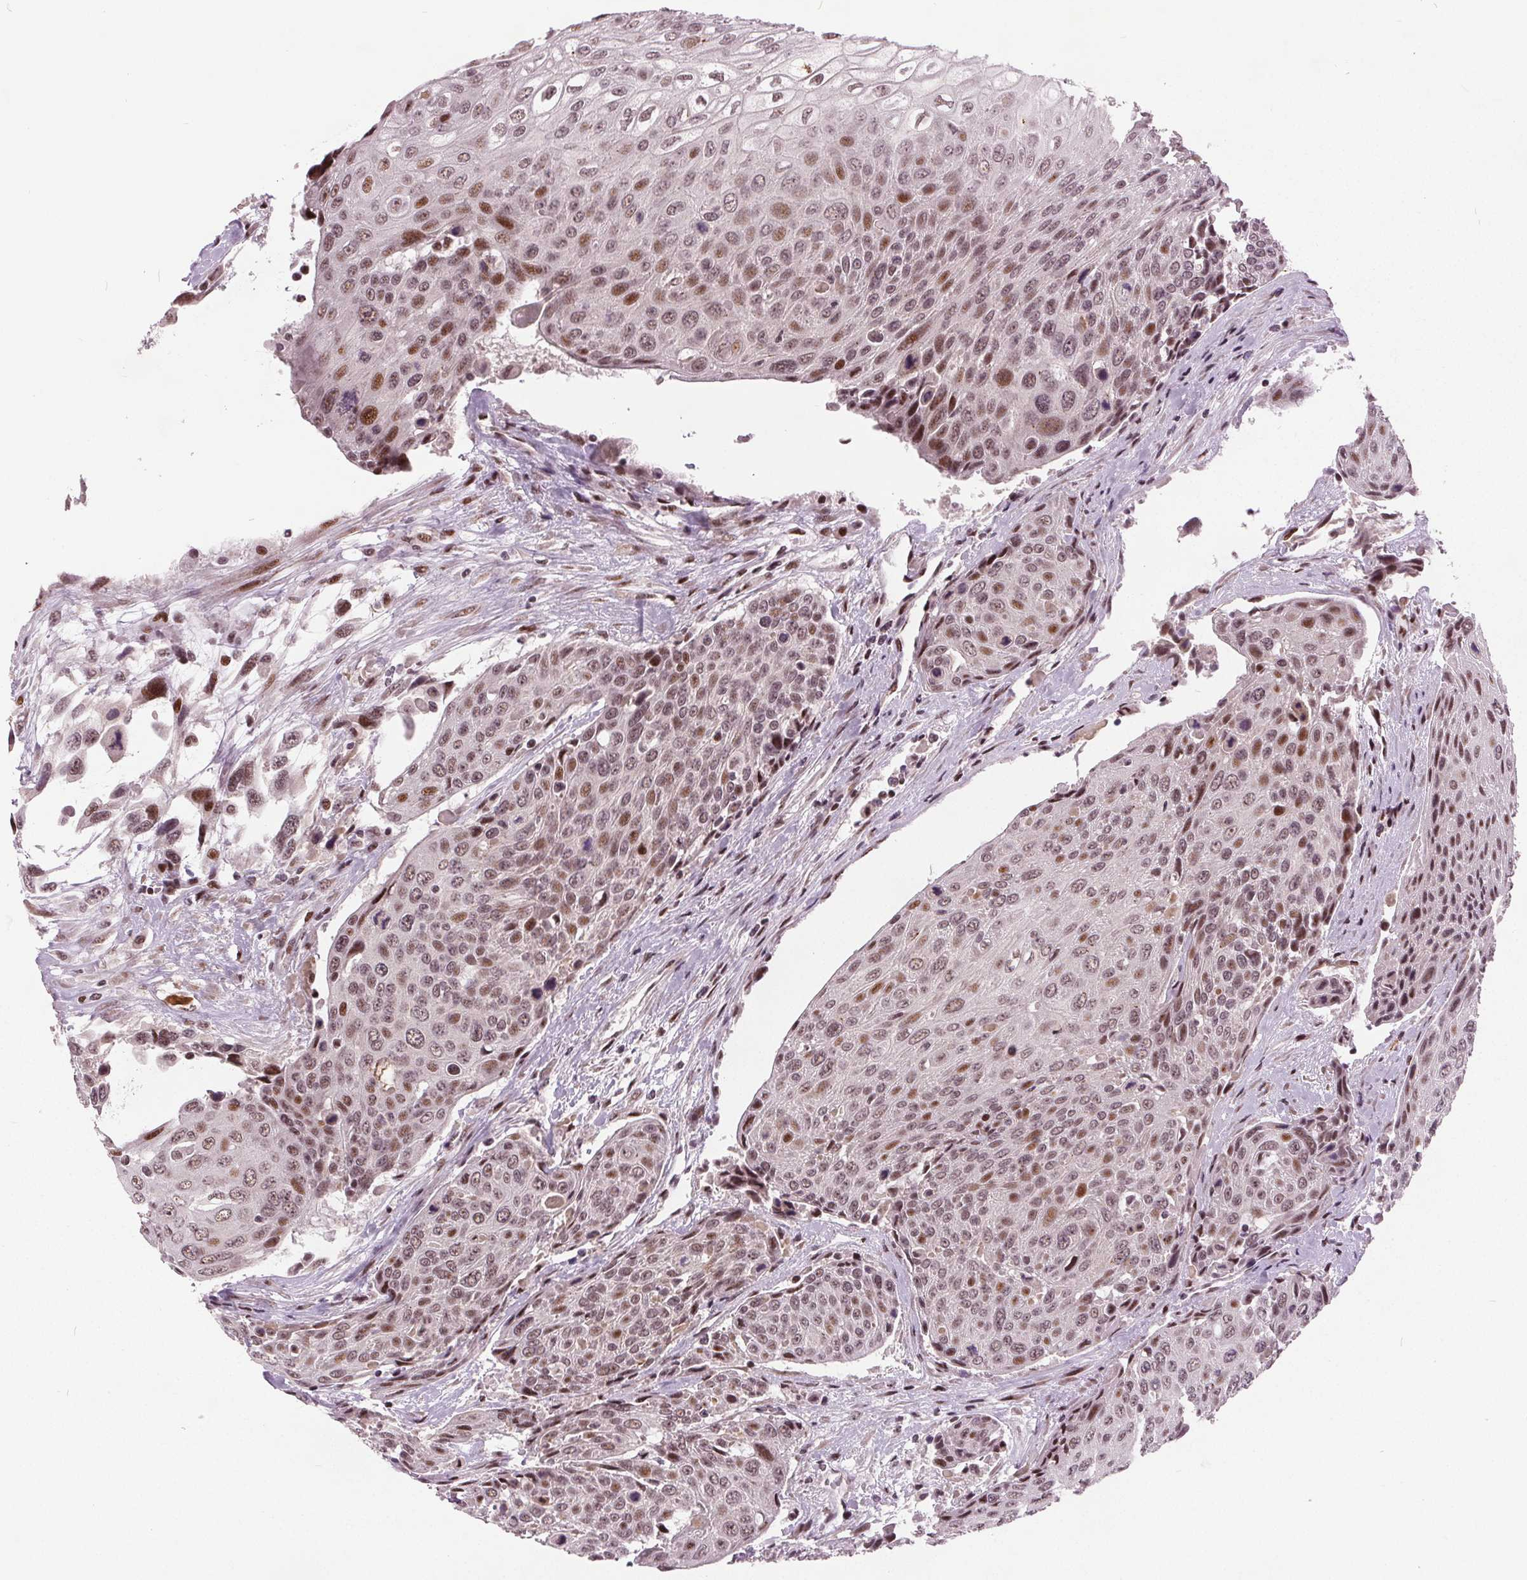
{"staining": {"intensity": "moderate", "quantity": ">75%", "location": "nuclear"}, "tissue": "urothelial cancer", "cell_type": "Tumor cells", "image_type": "cancer", "snomed": [{"axis": "morphology", "description": "Urothelial carcinoma, High grade"}, {"axis": "topography", "description": "Urinary bladder"}], "caption": "An IHC image of tumor tissue is shown. Protein staining in brown shows moderate nuclear positivity in urothelial carcinoma (high-grade) within tumor cells.", "gene": "TTC34", "patient": {"sex": "female", "age": 70}}